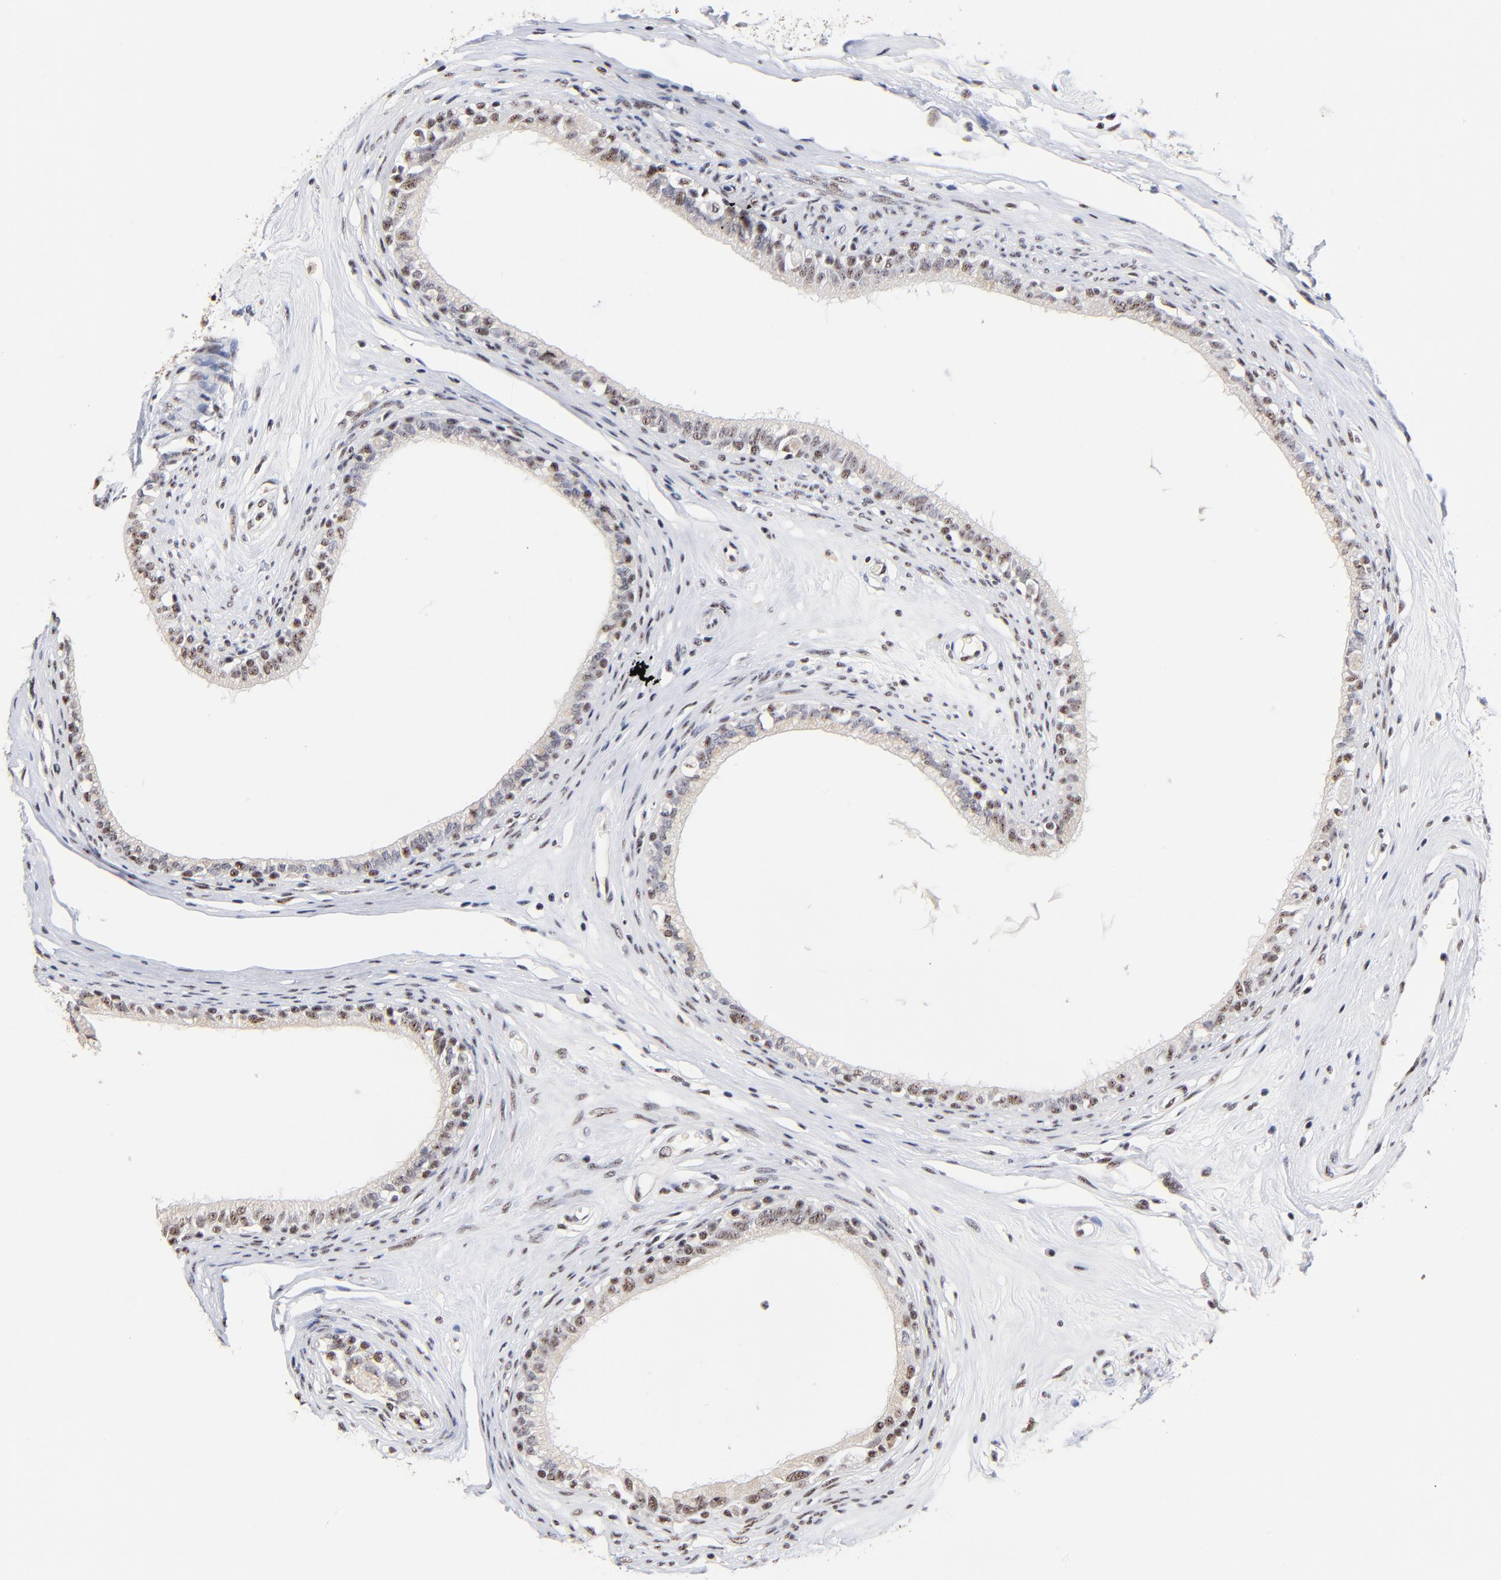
{"staining": {"intensity": "weak", "quantity": ">75%", "location": "nuclear"}, "tissue": "epididymis", "cell_type": "Glandular cells", "image_type": "normal", "snomed": [{"axis": "morphology", "description": "Normal tissue, NOS"}, {"axis": "morphology", "description": "Inflammation, NOS"}, {"axis": "topography", "description": "Epididymis"}], "caption": "IHC histopathology image of normal epididymis stained for a protein (brown), which reveals low levels of weak nuclear staining in about >75% of glandular cells.", "gene": "MBD4", "patient": {"sex": "male", "age": 84}}